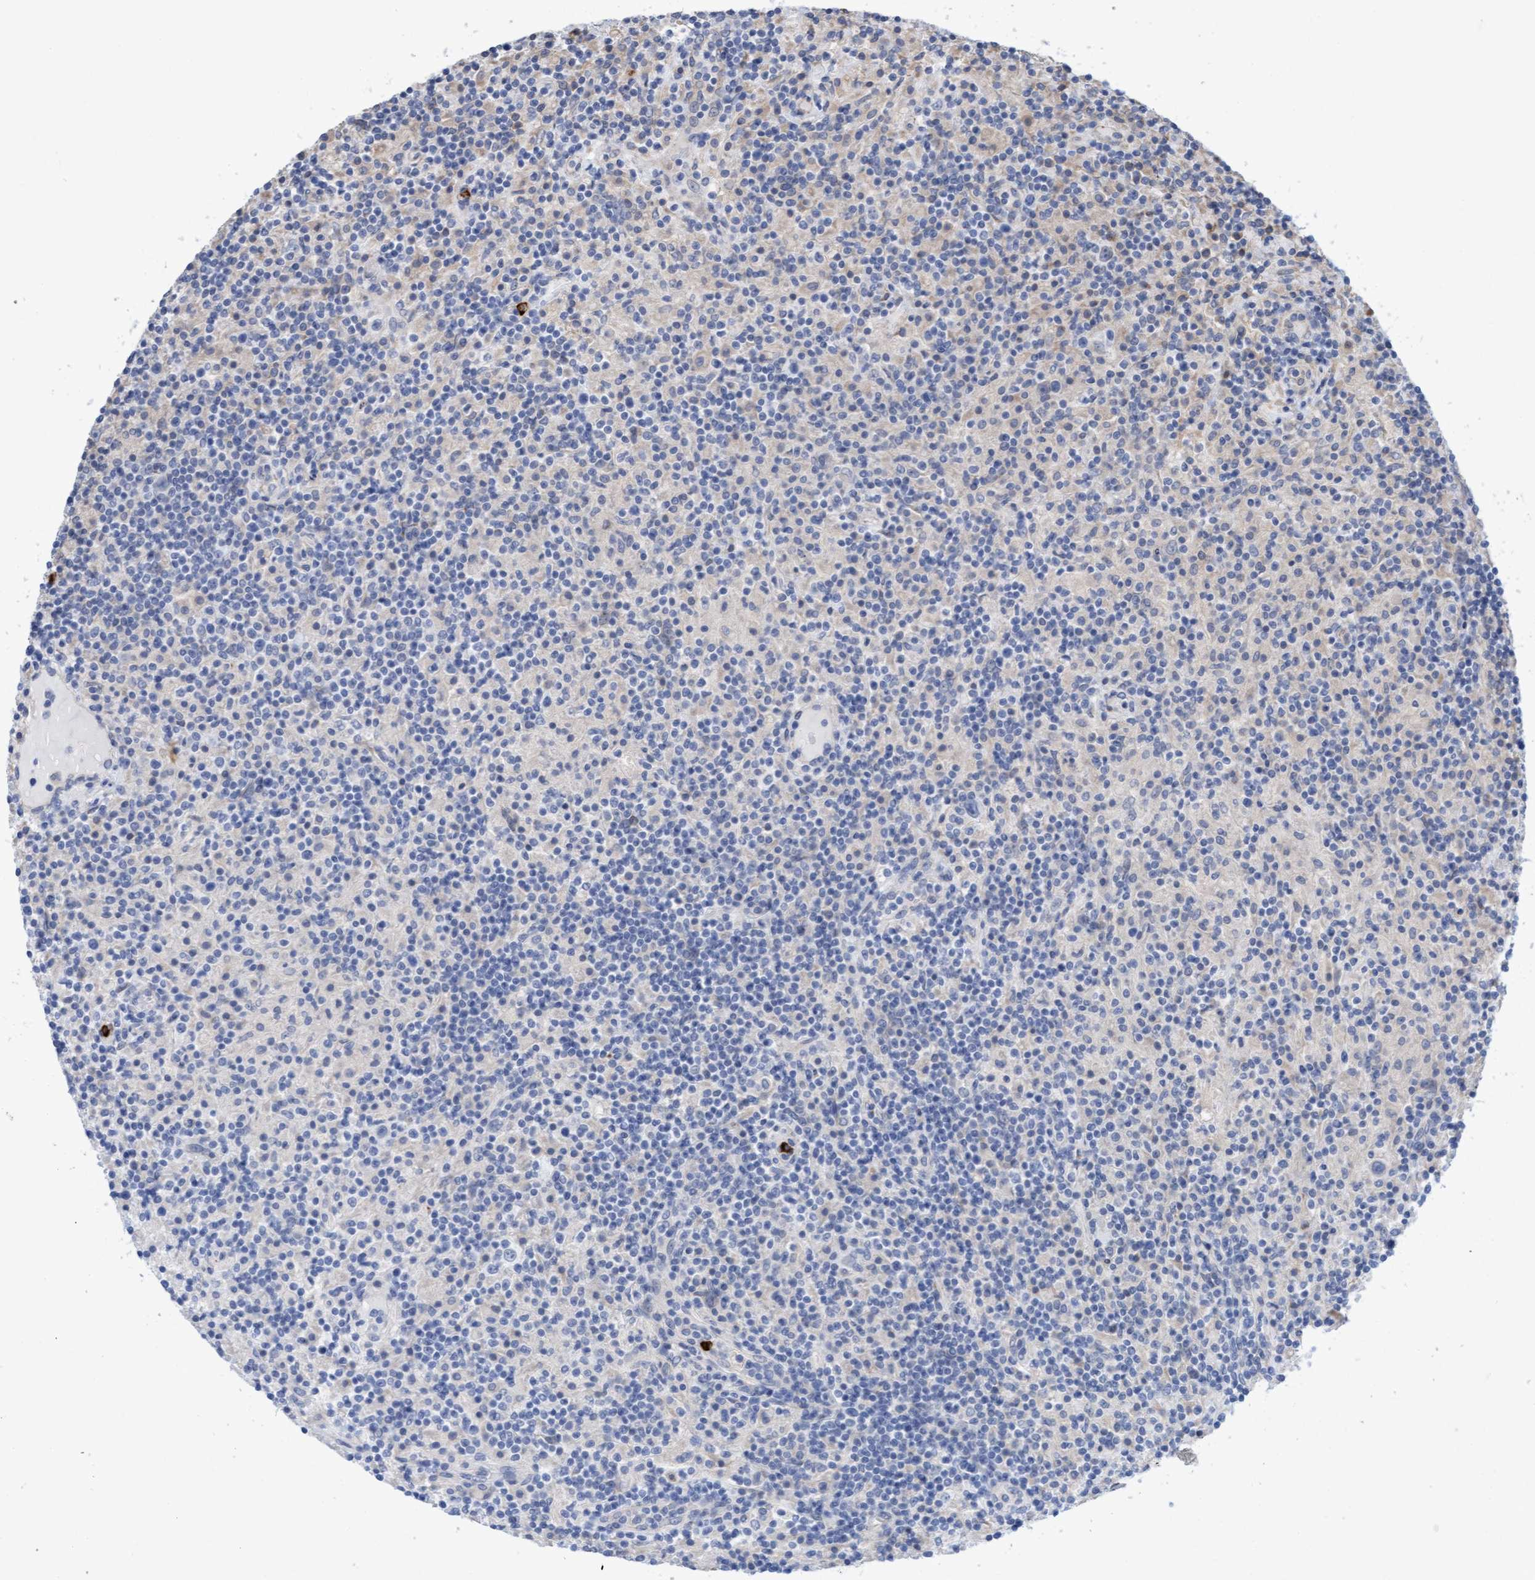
{"staining": {"intensity": "negative", "quantity": "none", "location": "none"}, "tissue": "lymphoma", "cell_type": "Tumor cells", "image_type": "cancer", "snomed": [{"axis": "morphology", "description": "Hodgkin's disease, NOS"}, {"axis": "topography", "description": "Lymph node"}], "caption": "Immunohistochemistry histopathology image of neoplastic tissue: human lymphoma stained with DAB (3,3'-diaminobenzidine) demonstrates no significant protein expression in tumor cells.", "gene": "MMP8", "patient": {"sex": "male", "age": 70}}